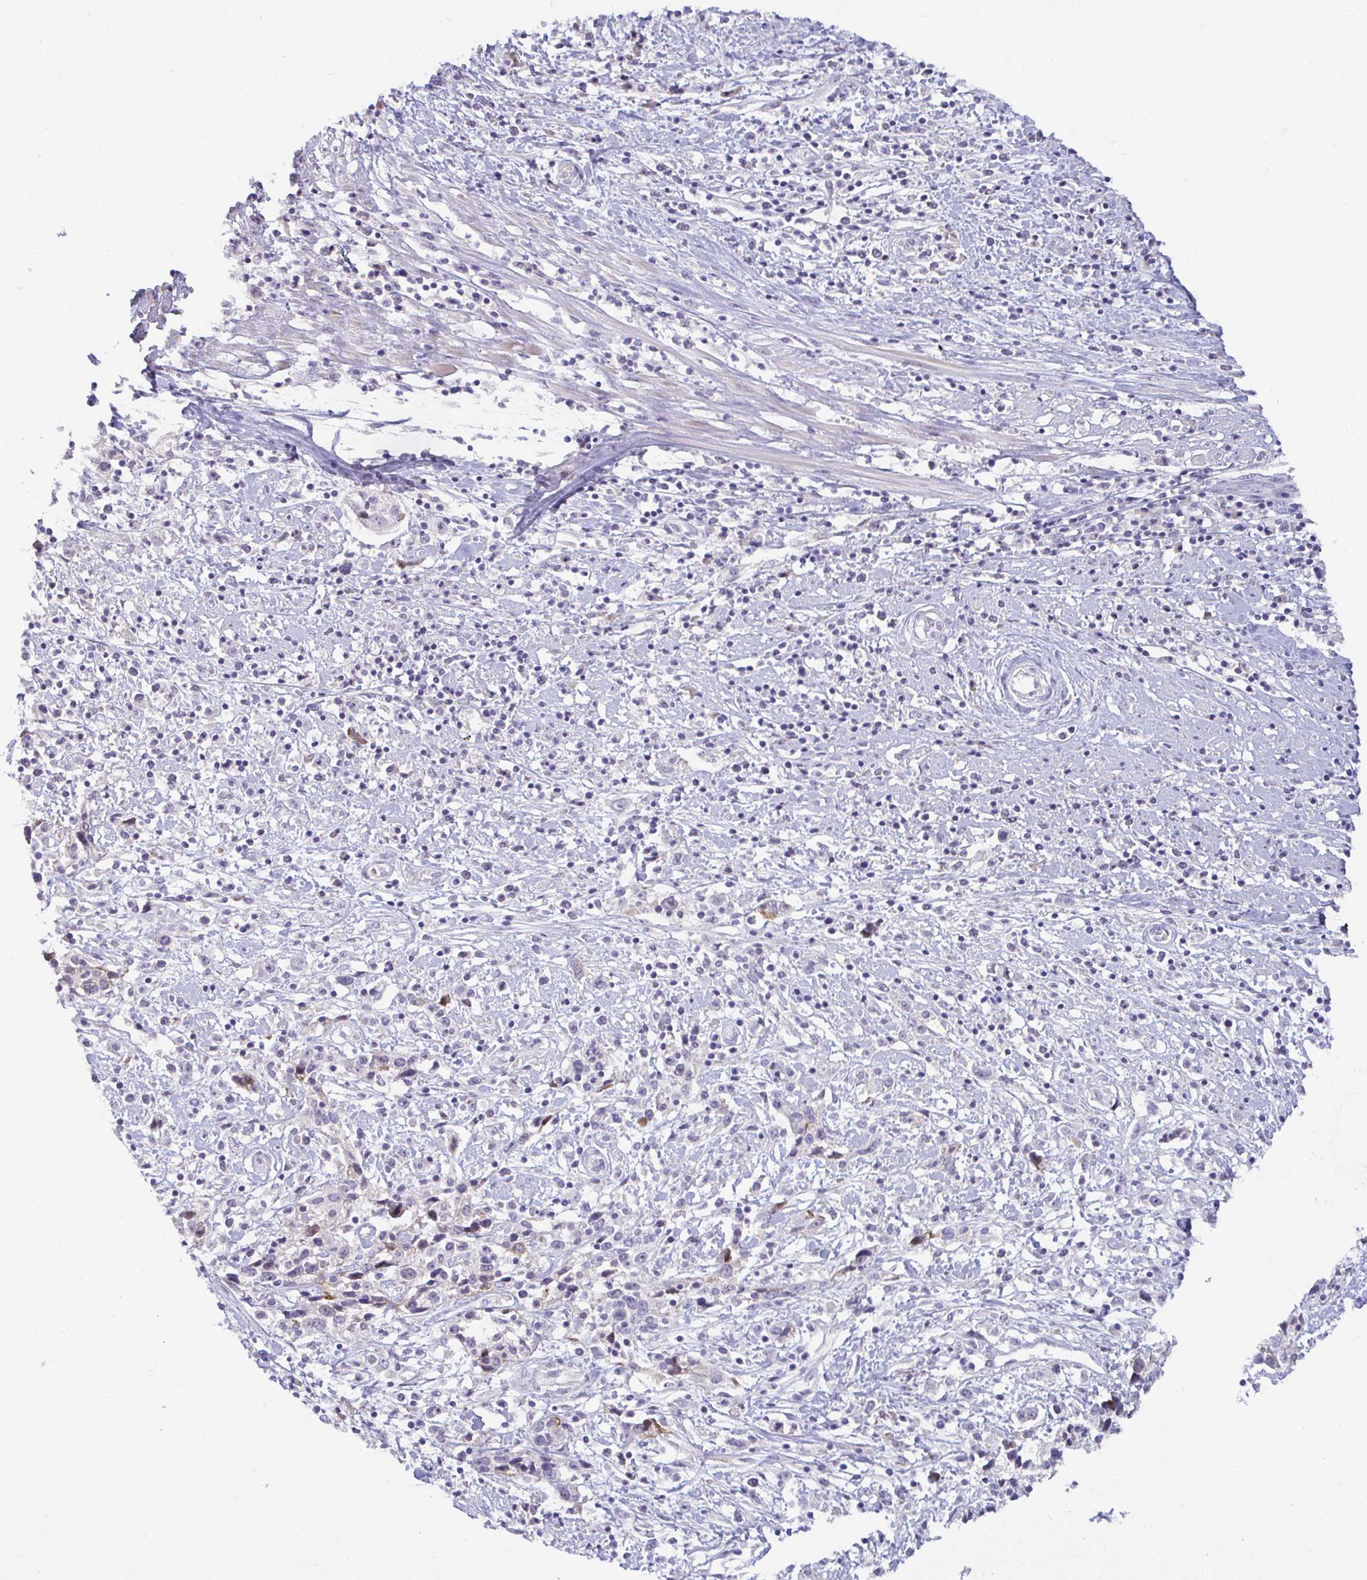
{"staining": {"intensity": "negative", "quantity": "none", "location": "none"}, "tissue": "cervical cancer", "cell_type": "Tumor cells", "image_type": "cancer", "snomed": [{"axis": "morphology", "description": "Adenocarcinoma, NOS"}, {"axis": "topography", "description": "Cervix"}], "caption": "This is an immunohistochemistry image of cervical adenocarcinoma. There is no expression in tumor cells.", "gene": "GSTM1", "patient": {"sex": "female", "age": 40}}